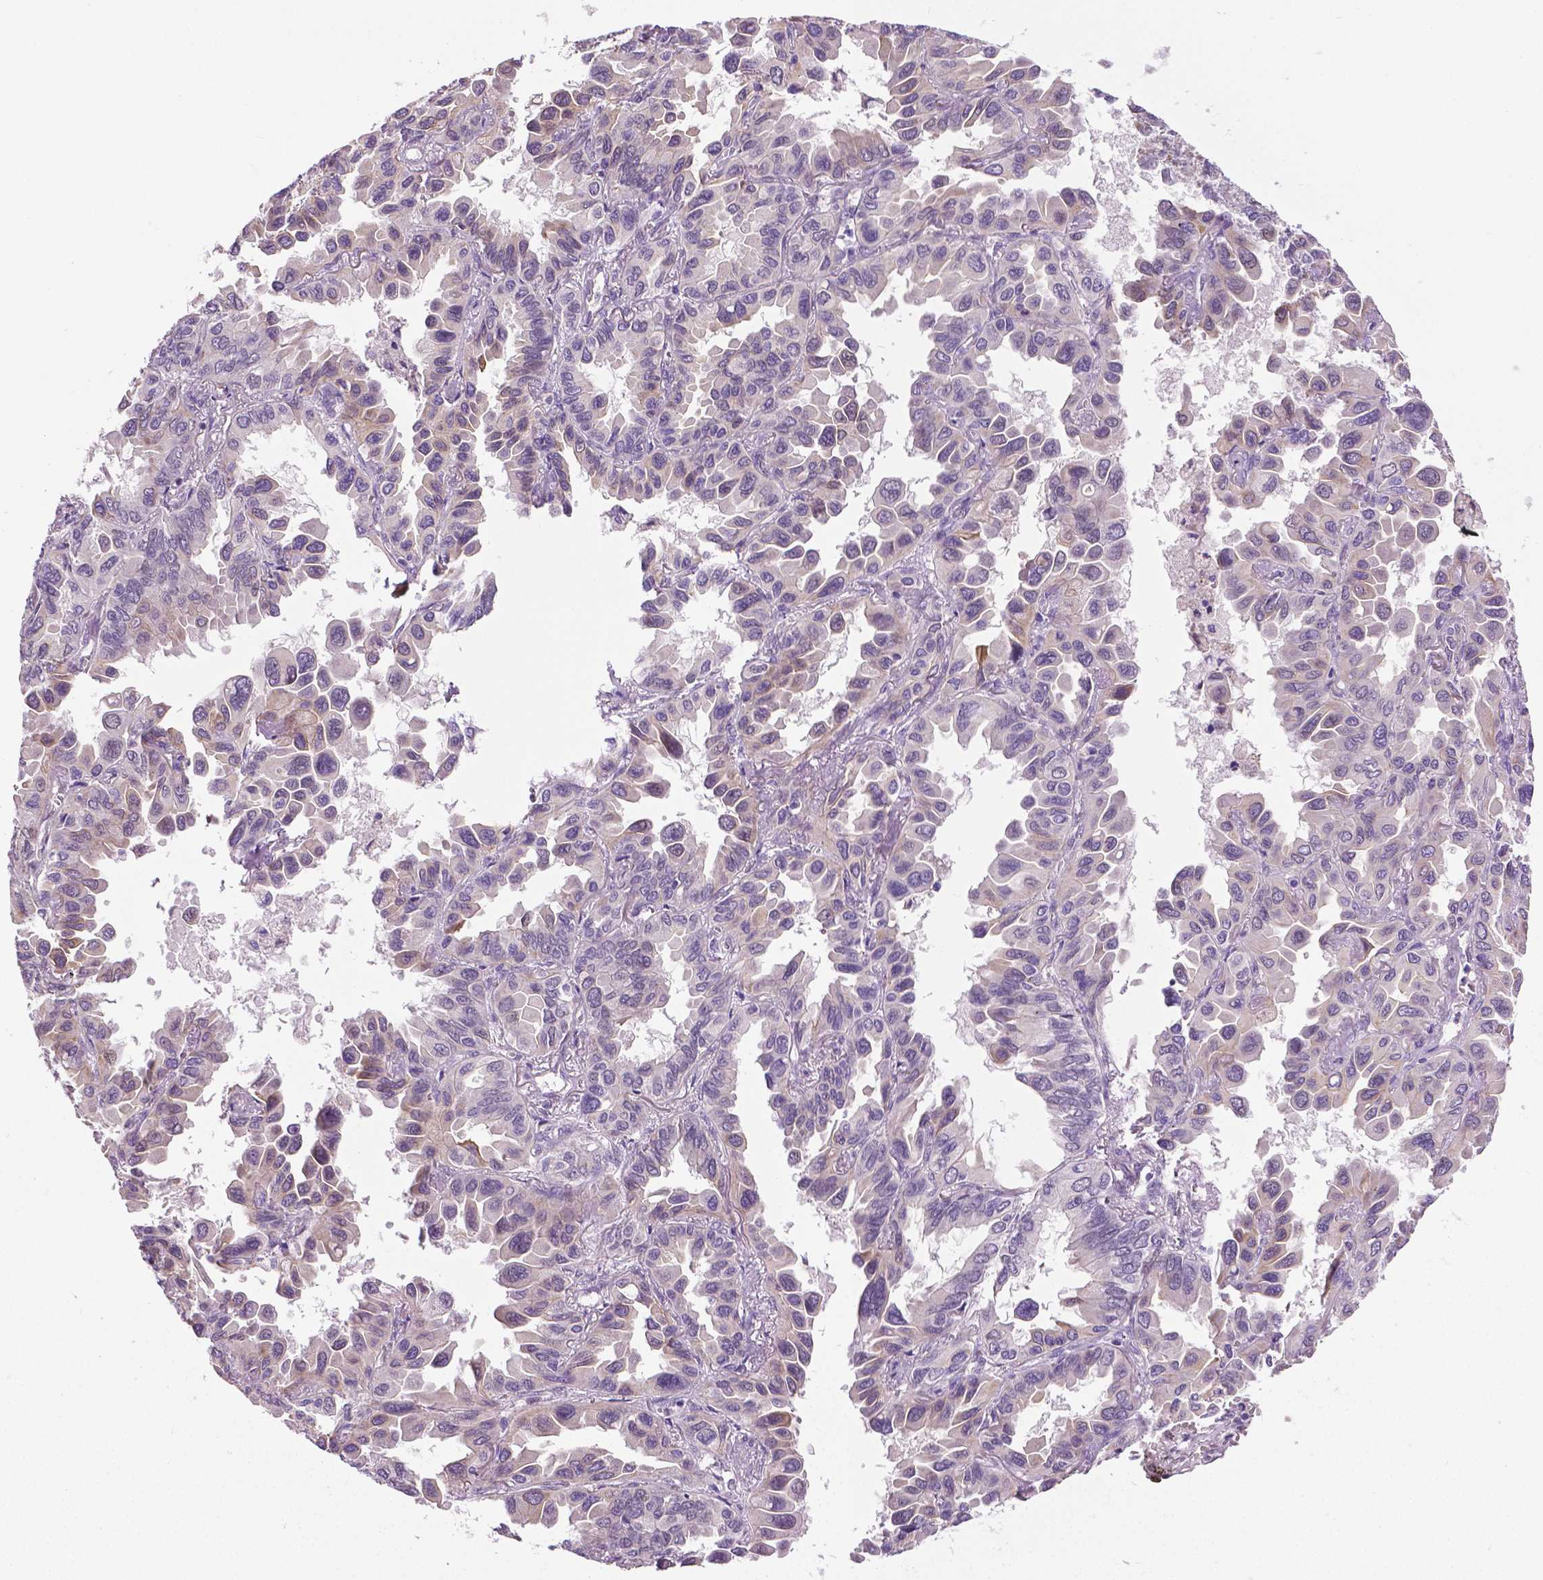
{"staining": {"intensity": "weak", "quantity": "25%-75%", "location": "cytoplasmic/membranous,nuclear"}, "tissue": "lung cancer", "cell_type": "Tumor cells", "image_type": "cancer", "snomed": [{"axis": "morphology", "description": "Adenocarcinoma, NOS"}, {"axis": "topography", "description": "Lung"}], "caption": "Adenocarcinoma (lung) stained with DAB IHC reveals low levels of weak cytoplasmic/membranous and nuclear staining in about 25%-75% of tumor cells.", "gene": "PTGER3", "patient": {"sex": "male", "age": 64}}